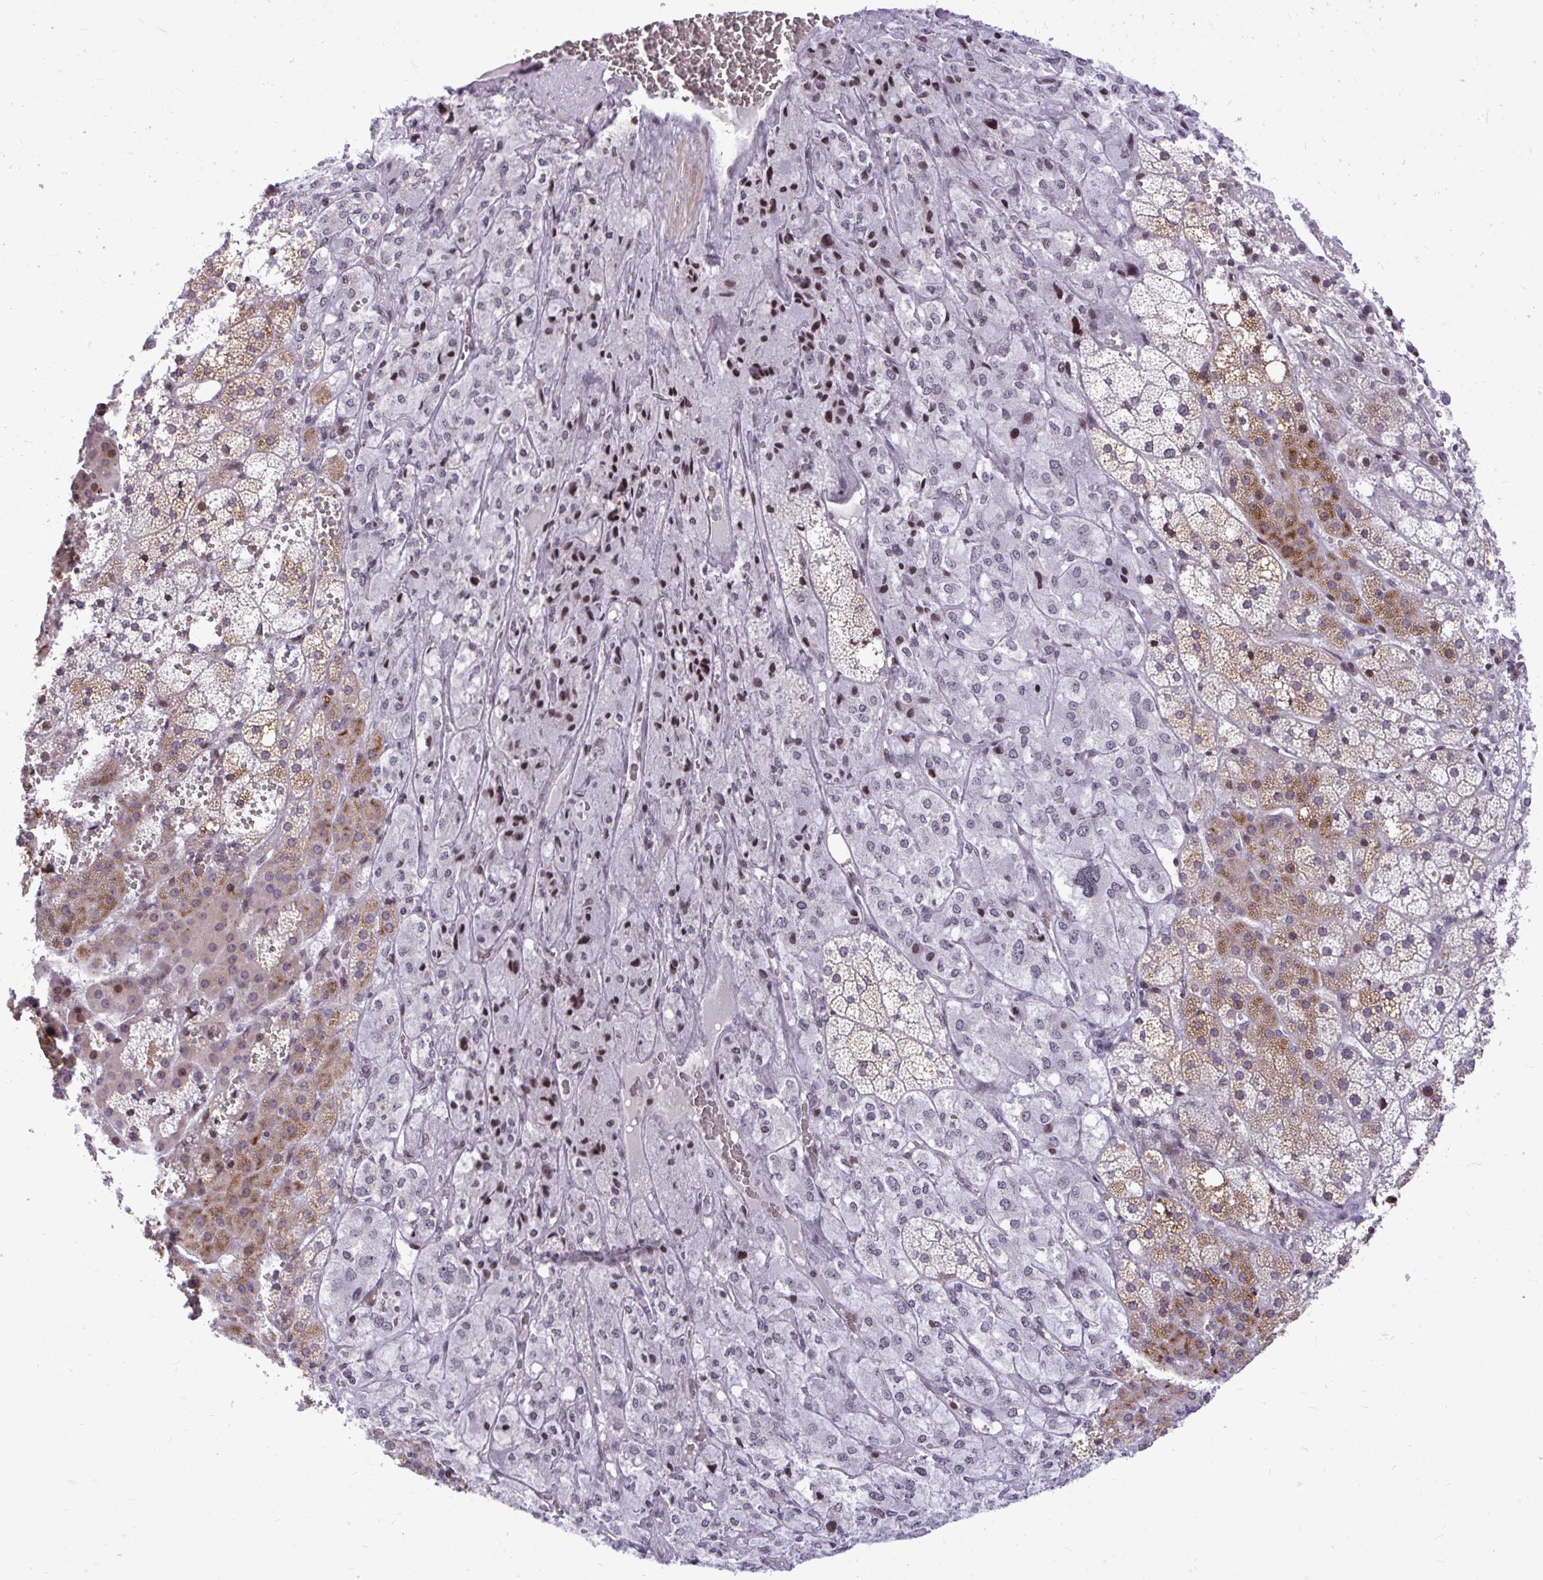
{"staining": {"intensity": "moderate", "quantity": "25%-75%", "location": "cytoplasmic/membranous"}, "tissue": "adrenal gland", "cell_type": "Glandular cells", "image_type": "normal", "snomed": [{"axis": "morphology", "description": "Normal tissue, NOS"}, {"axis": "topography", "description": "Adrenal gland"}], "caption": "Immunohistochemical staining of normal human adrenal gland displays medium levels of moderate cytoplasmic/membranous positivity in approximately 25%-75% of glandular cells. (Stains: DAB (3,3'-diaminobenzidine) in brown, nuclei in blue, Microscopy: brightfield microscopy at high magnification).", "gene": "GABRA1", "patient": {"sex": "male", "age": 53}}